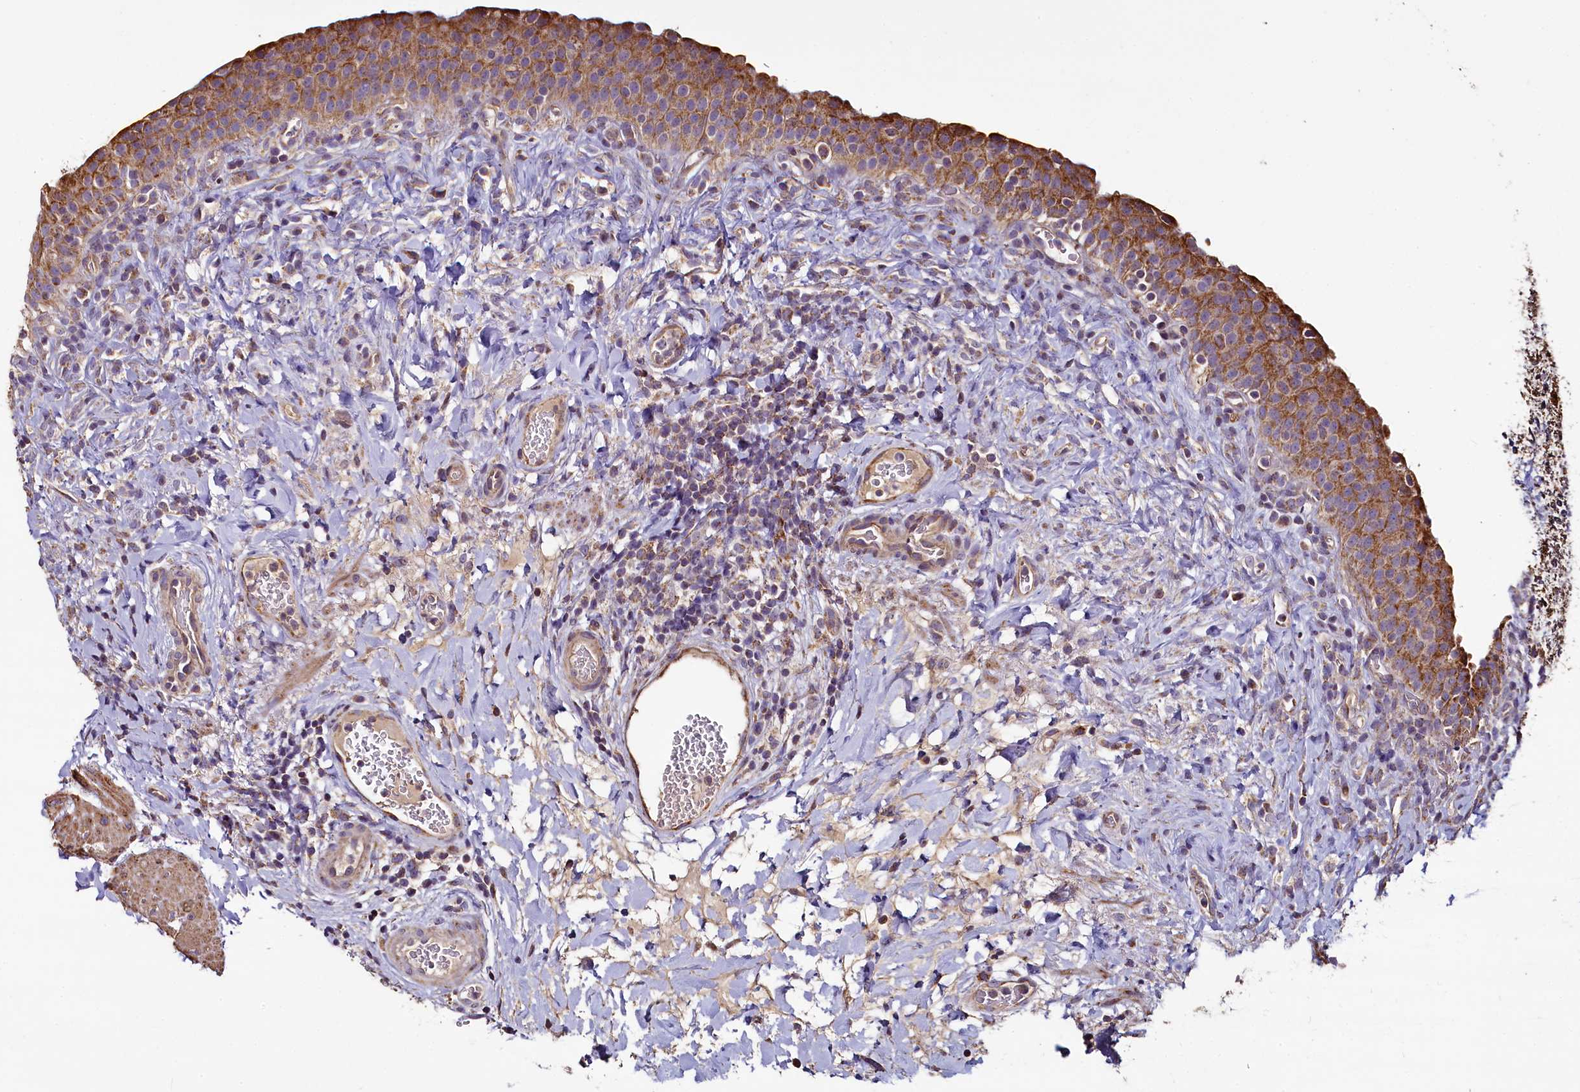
{"staining": {"intensity": "strong", "quantity": "25%-75%", "location": "cytoplasmic/membranous"}, "tissue": "urinary bladder", "cell_type": "Urothelial cells", "image_type": "normal", "snomed": [{"axis": "morphology", "description": "Normal tissue, NOS"}, {"axis": "morphology", "description": "Inflammation, NOS"}, {"axis": "topography", "description": "Urinary bladder"}], "caption": "Urothelial cells exhibit high levels of strong cytoplasmic/membranous staining in approximately 25%-75% of cells in normal urinary bladder. The staining was performed using DAB (3,3'-diaminobenzidine) to visualize the protein expression in brown, while the nuclei were stained in blue with hematoxylin (Magnification: 20x).", "gene": "COQ9", "patient": {"sex": "male", "age": 64}}